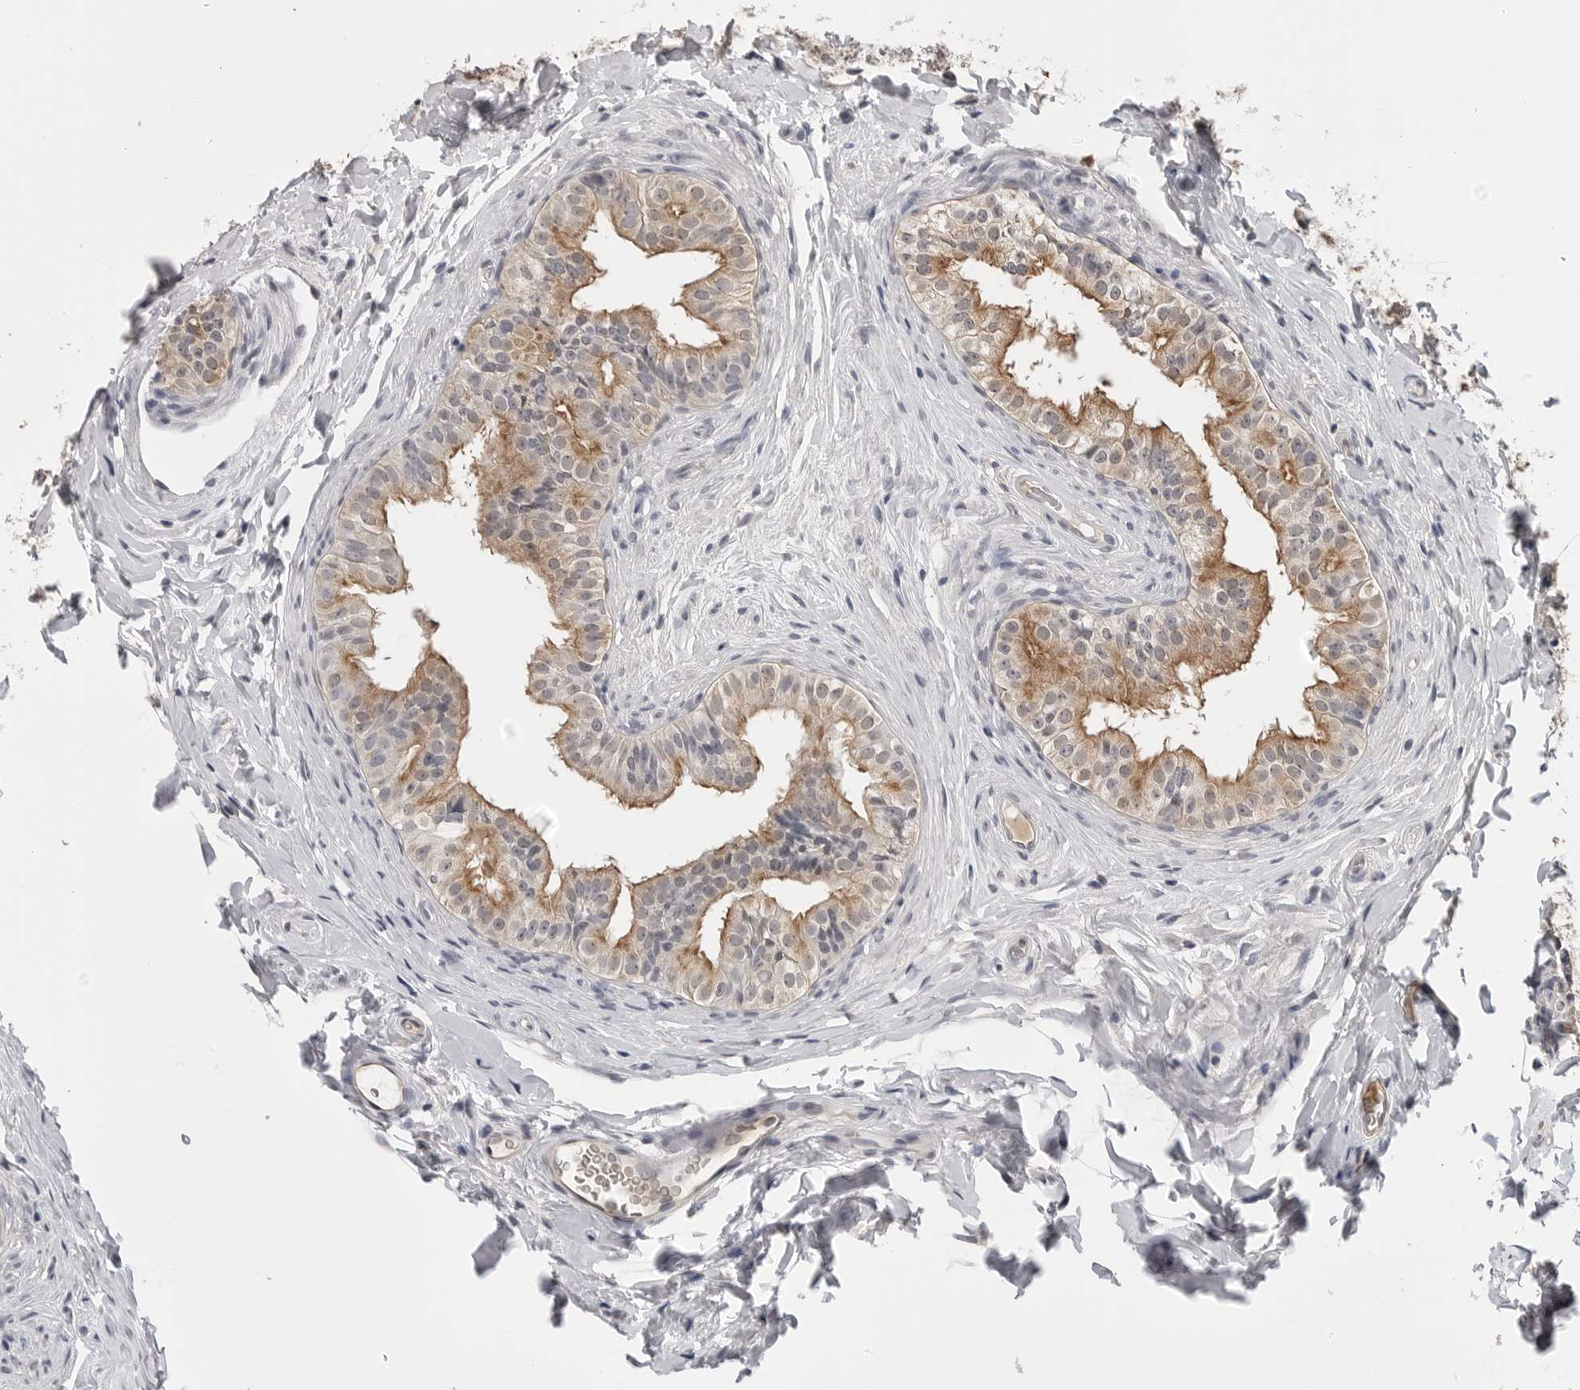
{"staining": {"intensity": "moderate", "quantity": "25%-75%", "location": "cytoplasmic/membranous"}, "tissue": "epididymis", "cell_type": "Glandular cells", "image_type": "normal", "snomed": [{"axis": "morphology", "description": "Normal tissue, NOS"}, {"axis": "topography", "description": "Epididymis"}], "caption": "Epididymis stained with a brown dye demonstrates moderate cytoplasmic/membranous positive staining in approximately 25%-75% of glandular cells.", "gene": "CDK20", "patient": {"sex": "male", "age": 49}}